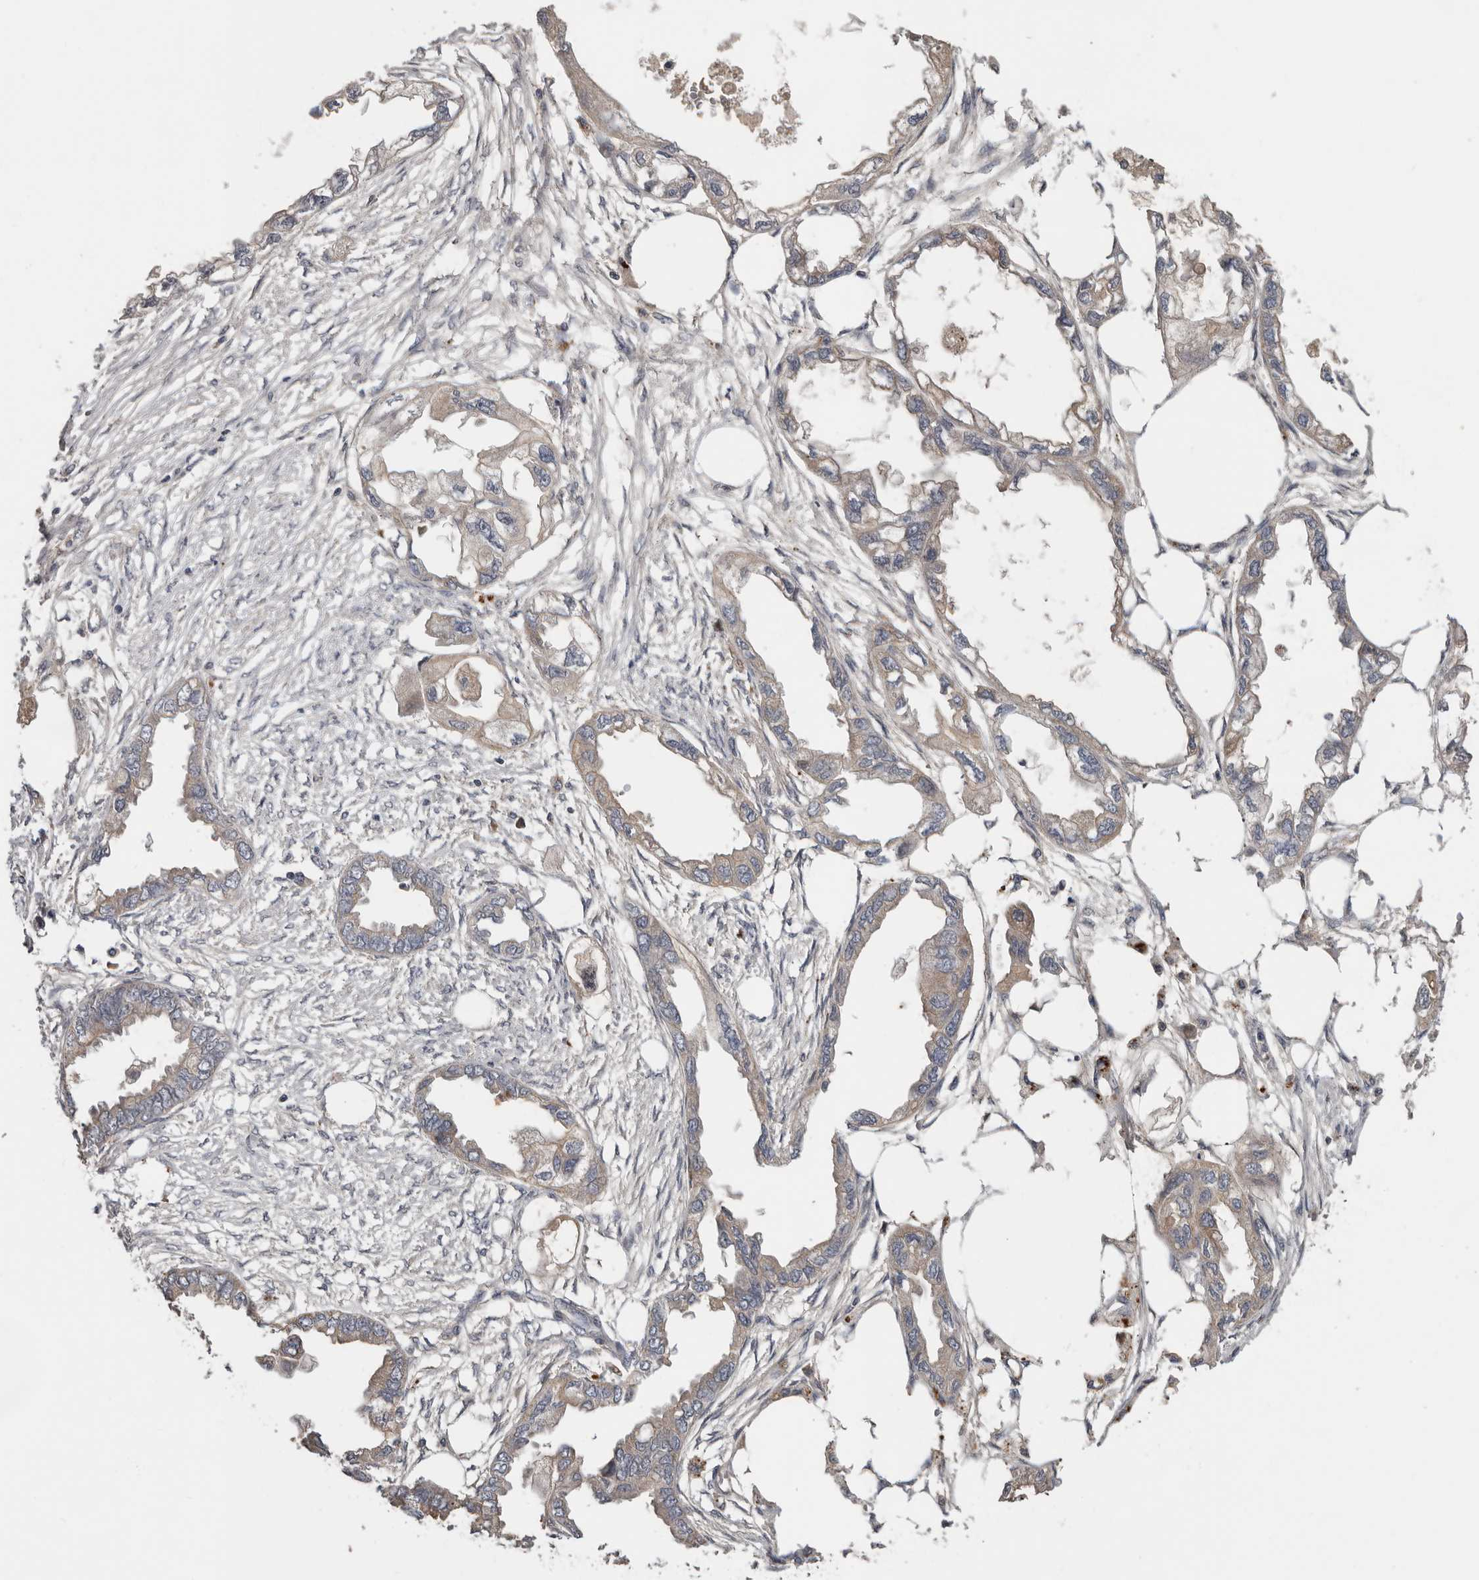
{"staining": {"intensity": "weak", "quantity": ">75%", "location": "cytoplasmic/membranous"}, "tissue": "endometrial cancer", "cell_type": "Tumor cells", "image_type": "cancer", "snomed": [{"axis": "morphology", "description": "Adenocarcinoma, NOS"}, {"axis": "morphology", "description": "Adenocarcinoma, metastatic, NOS"}, {"axis": "topography", "description": "Adipose tissue"}, {"axis": "topography", "description": "Endometrium"}], "caption": "Weak cytoplasmic/membranous protein positivity is appreciated in approximately >75% of tumor cells in adenocarcinoma (endometrial).", "gene": "NMUR1", "patient": {"sex": "female", "age": 67}}